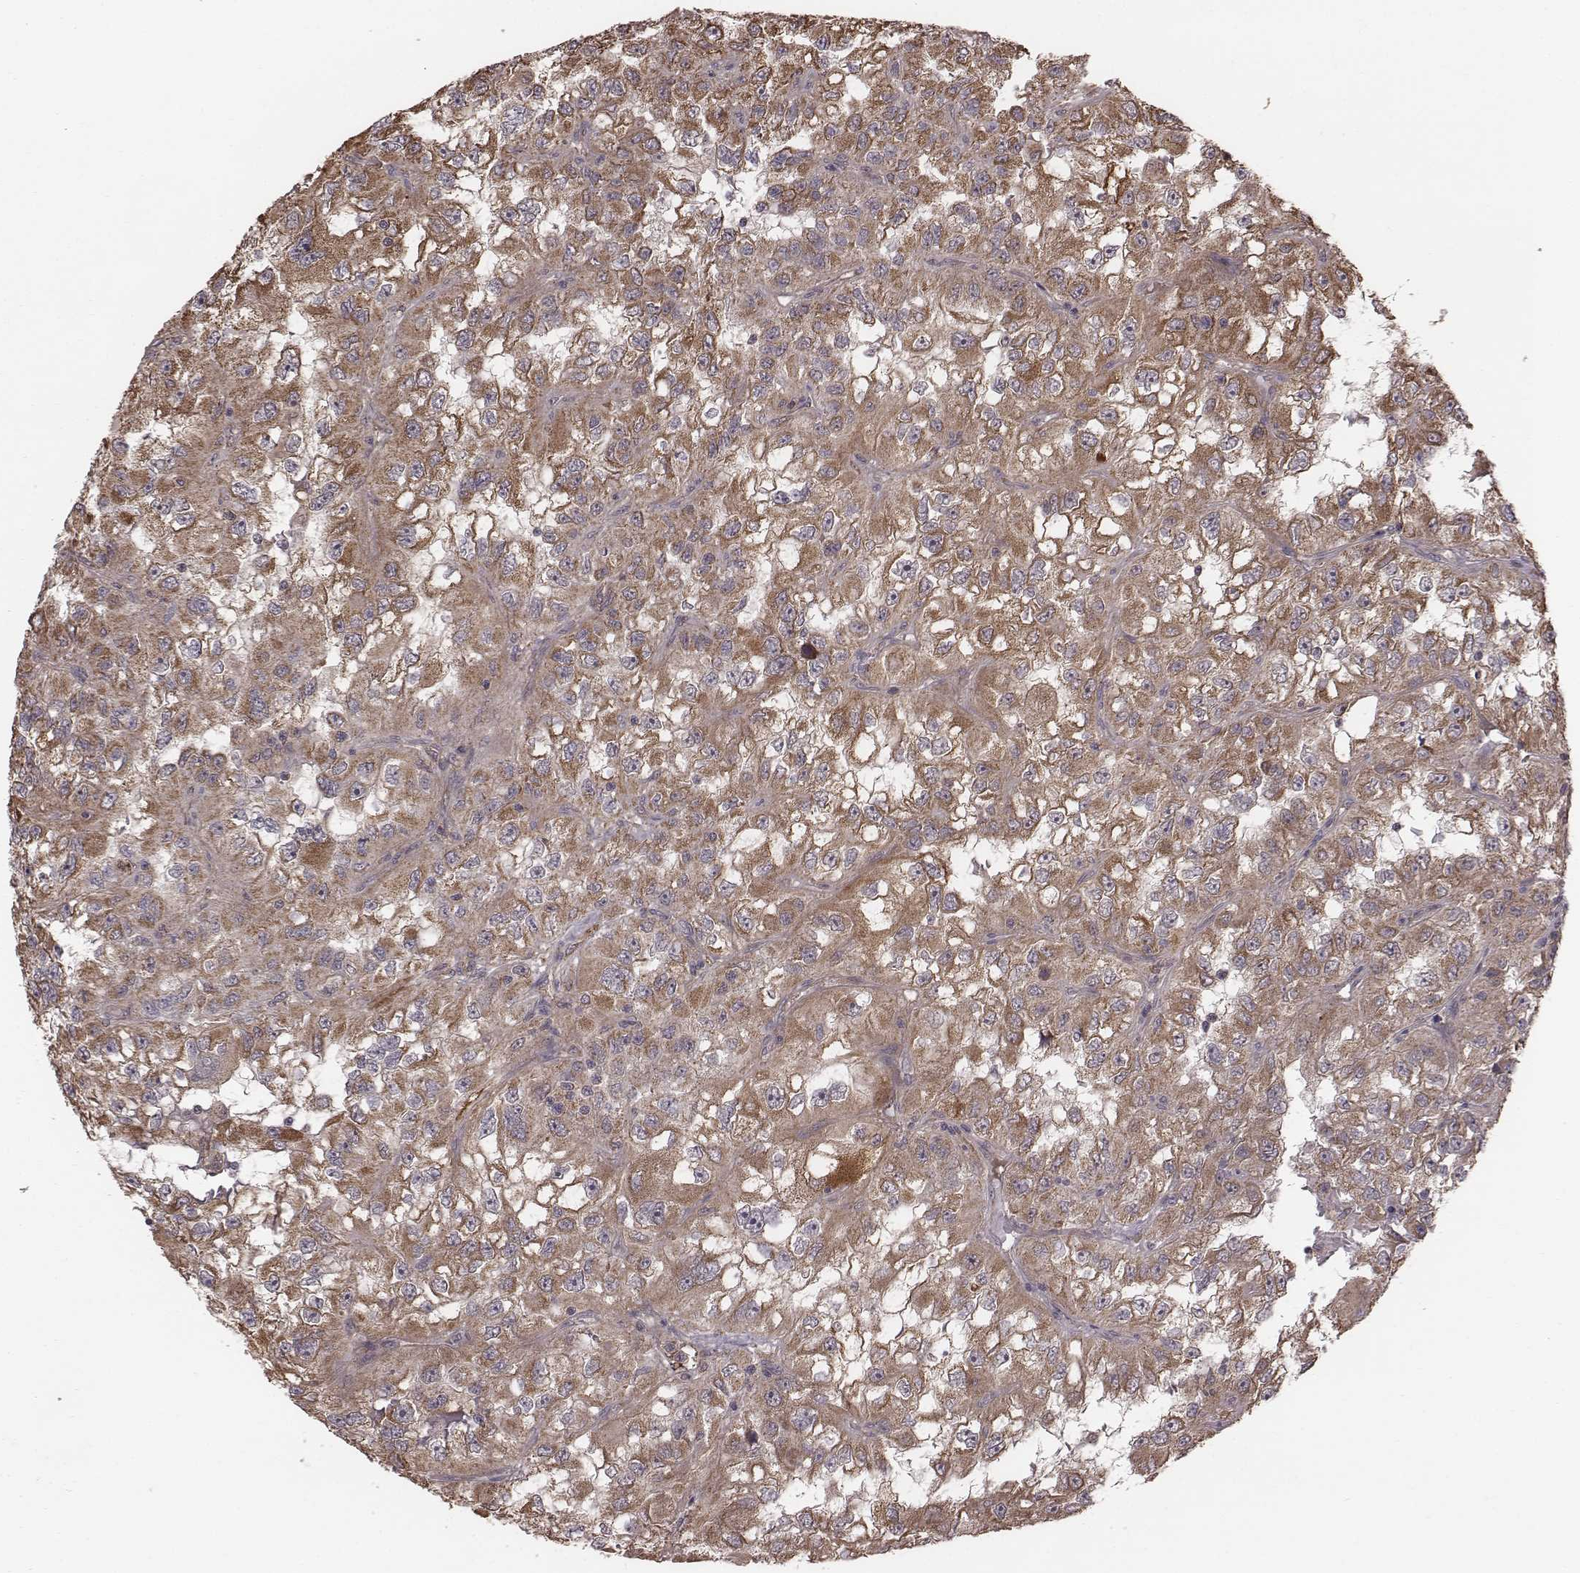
{"staining": {"intensity": "moderate", "quantity": ">75%", "location": "cytoplasmic/membranous"}, "tissue": "renal cancer", "cell_type": "Tumor cells", "image_type": "cancer", "snomed": [{"axis": "morphology", "description": "Adenocarcinoma, NOS"}, {"axis": "topography", "description": "Kidney"}], "caption": "This is a histology image of IHC staining of renal cancer (adenocarcinoma), which shows moderate expression in the cytoplasmic/membranous of tumor cells.", "gene": "PDCD2L", "patient": {"sex": "male", "age": 64}}